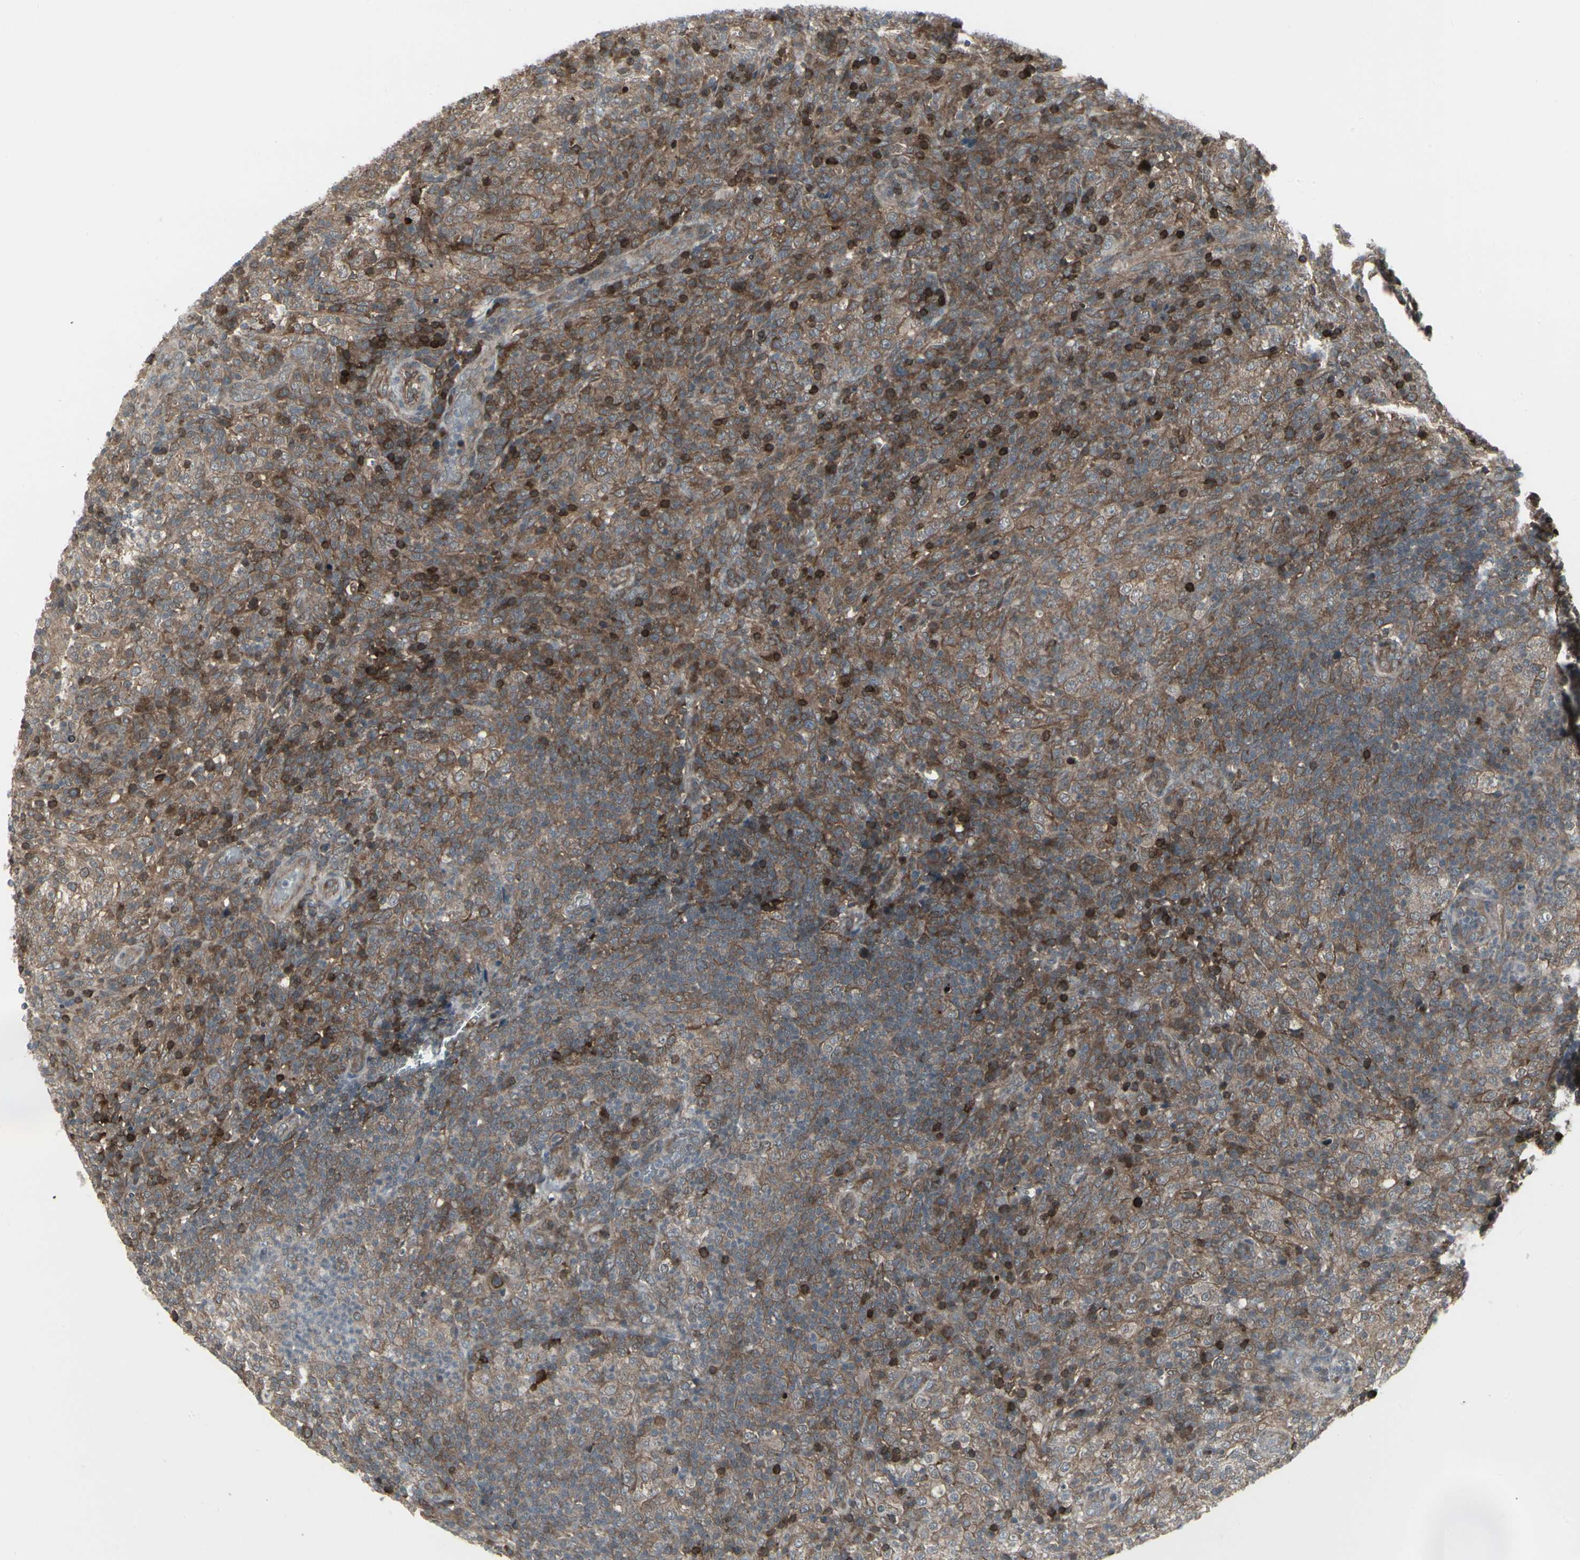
{"staining": {"intensity": "strong", "quantity": ">75%", "location": "cytoplasmic/membranous"}, "tissue": "lymphoma", "cell_type": "Tumor cells", "image_type": "cancer", "snomed": [{"axis": "morphology", "description": "Malignant lymphoma, non-Hodgkin's type, High grade"}, {"axis": "topography", "description": "Lymph node"}], "caption": "The micrograph reveals a brown stain indicating the presence of a protein in the cytoplasmic/membranous of tumor cells in lymphoma. (brown staining indicates protein expression, while blue staining denotes nuclei).", "gene": "IGFBP6", "patient": {"sex": "female", "age": 76}}